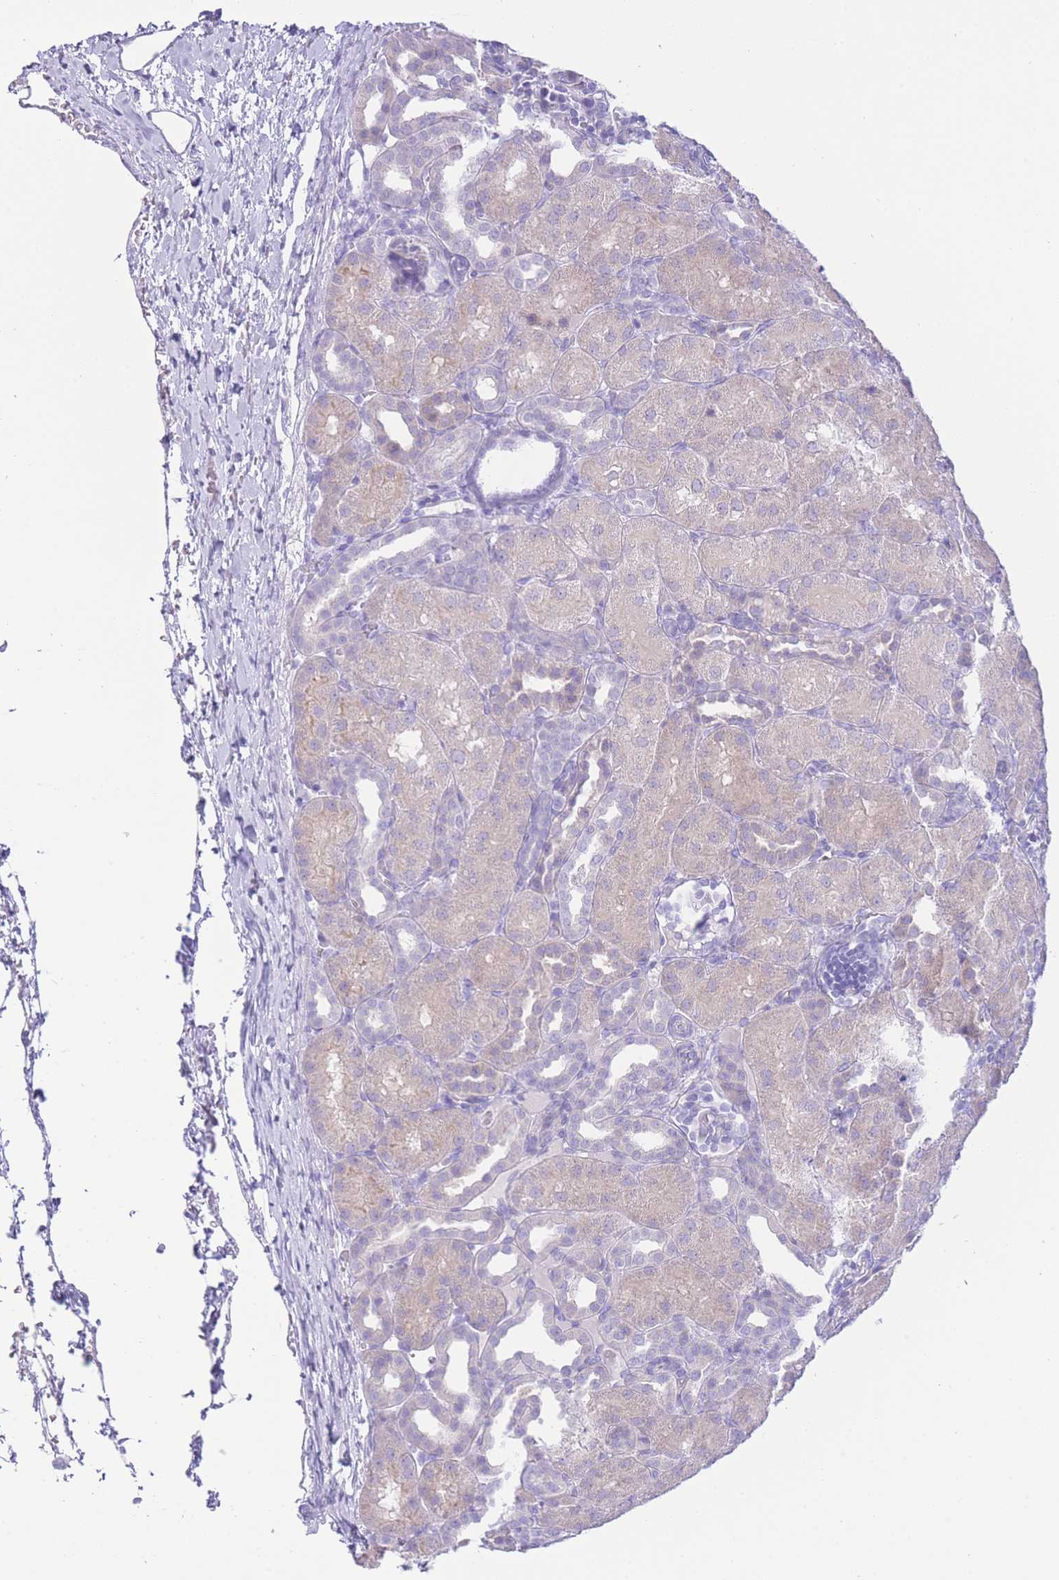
{"staining": {"intensity": "negative", "quantity": "none", "location": "none"}, "tissue": "kidney", "cell_type": "Cells in glomeruli", "image_type": "normal", "snomed": [{"axis": "morphology", "description": "Normal tissue, NOS"}, {"axis": "topography", "description": "Kidney"}], "caption": "Immunohistochemistry (IHC) of normal kidney reveals no expression in cells in glomeruli. Brightfield microscopy of IHC stained with DAB (3,3'-diaminobenzidine) (brown) and hematoxylin (blue), captured at high magnification.", "gene": "ZNF212", "patient": {"sex": "male", "age": 1}}